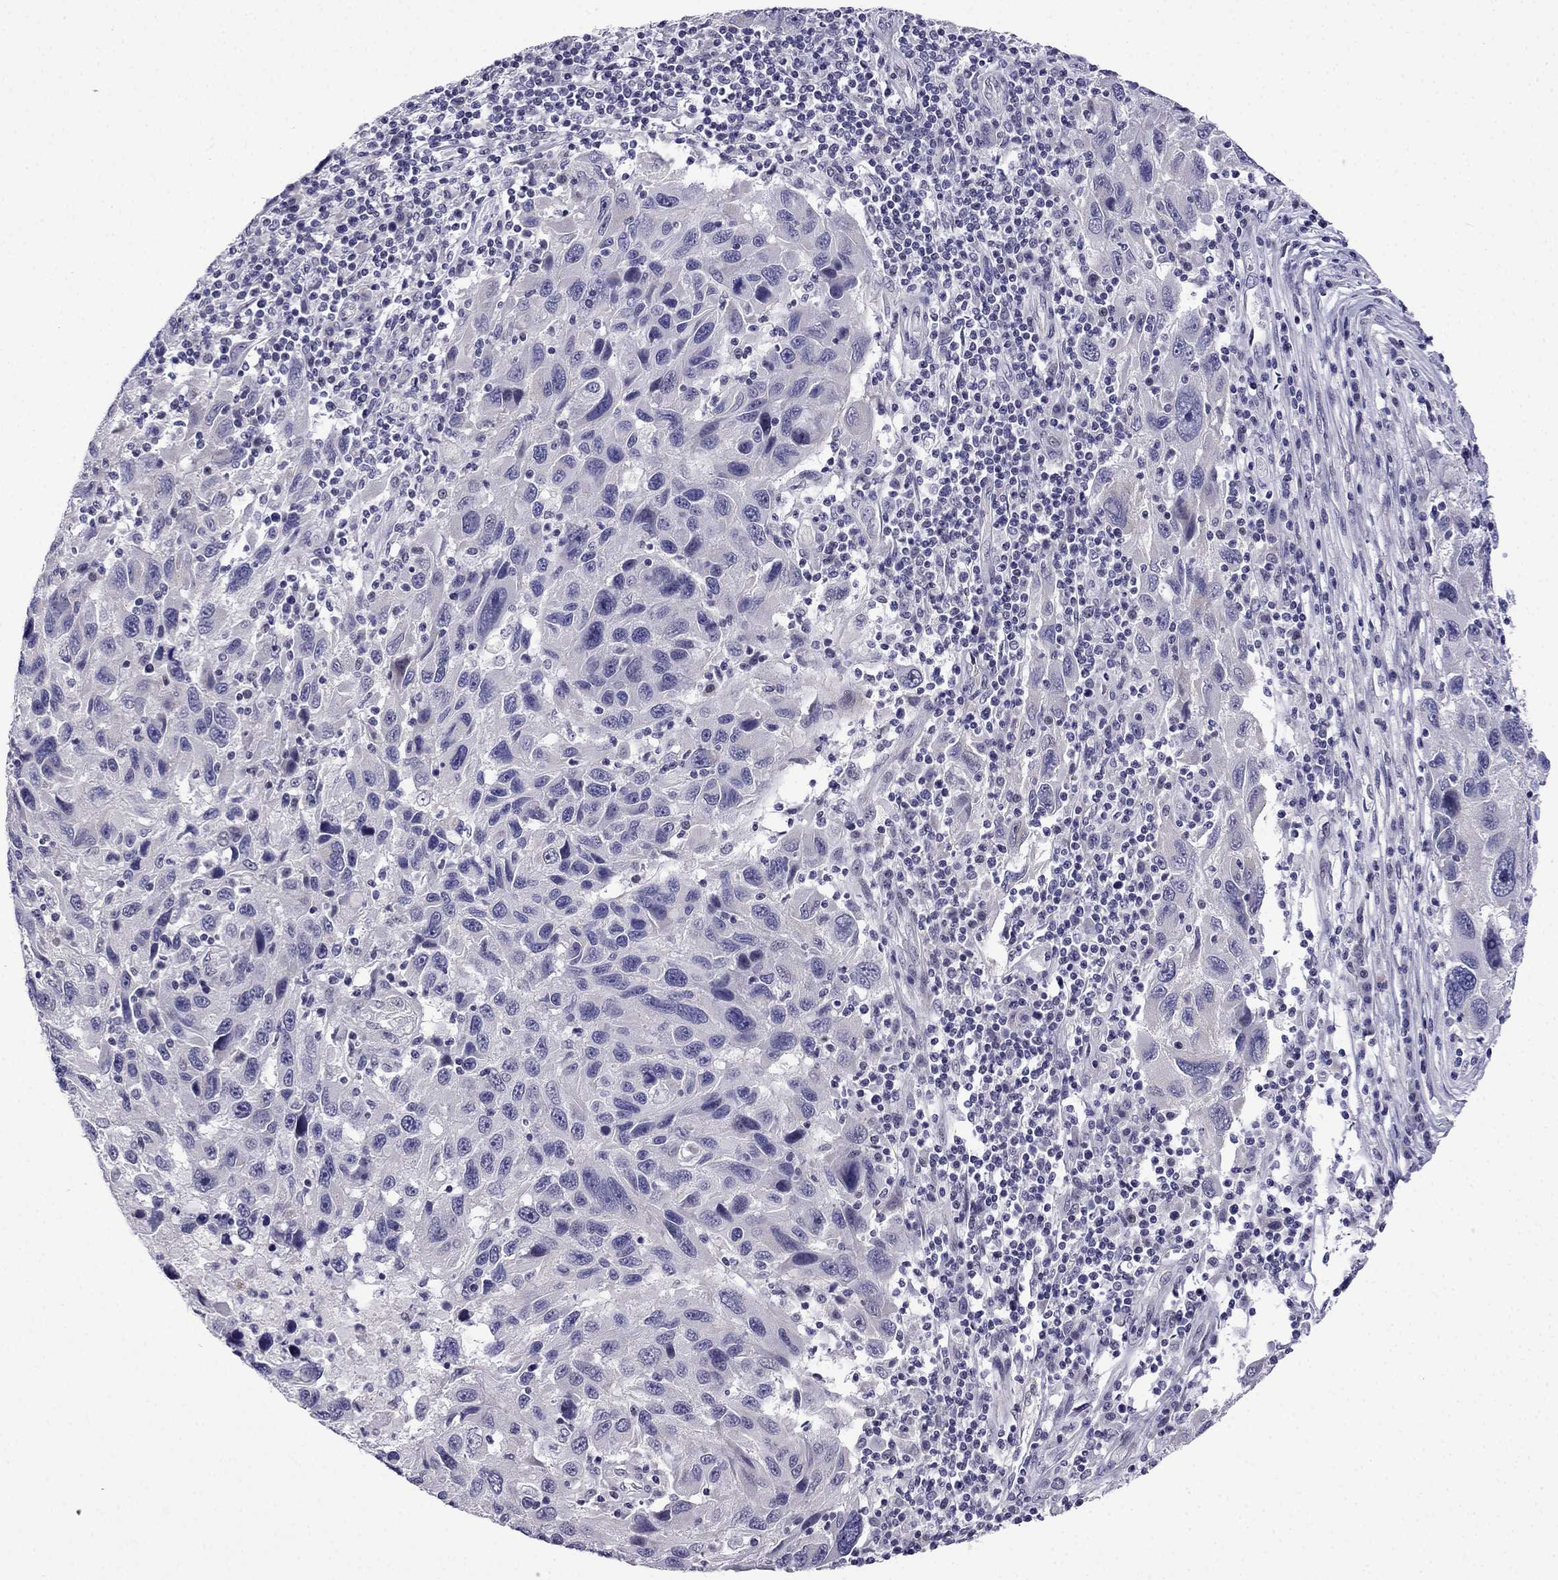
{"staining": {"intensity": "negative", "quantity": "none", "location": "none"}, "tissue": "melanoma", "cell_type": "Tumor cells", "image_type": "cancer", "snomed": [{"axis": "morphology", "description": "Malignant melanoma, NOS"}, {"axis": "topography", "description": "Skin"}], "caption": "A high-resolution photomicrograph shows immunohistochemistry (IHC) staining of malignant melanoma, which shows no significant positivity in tumor cells.", "gene": "POM121L12", "patient": {"sex": "male", "age": 53}}